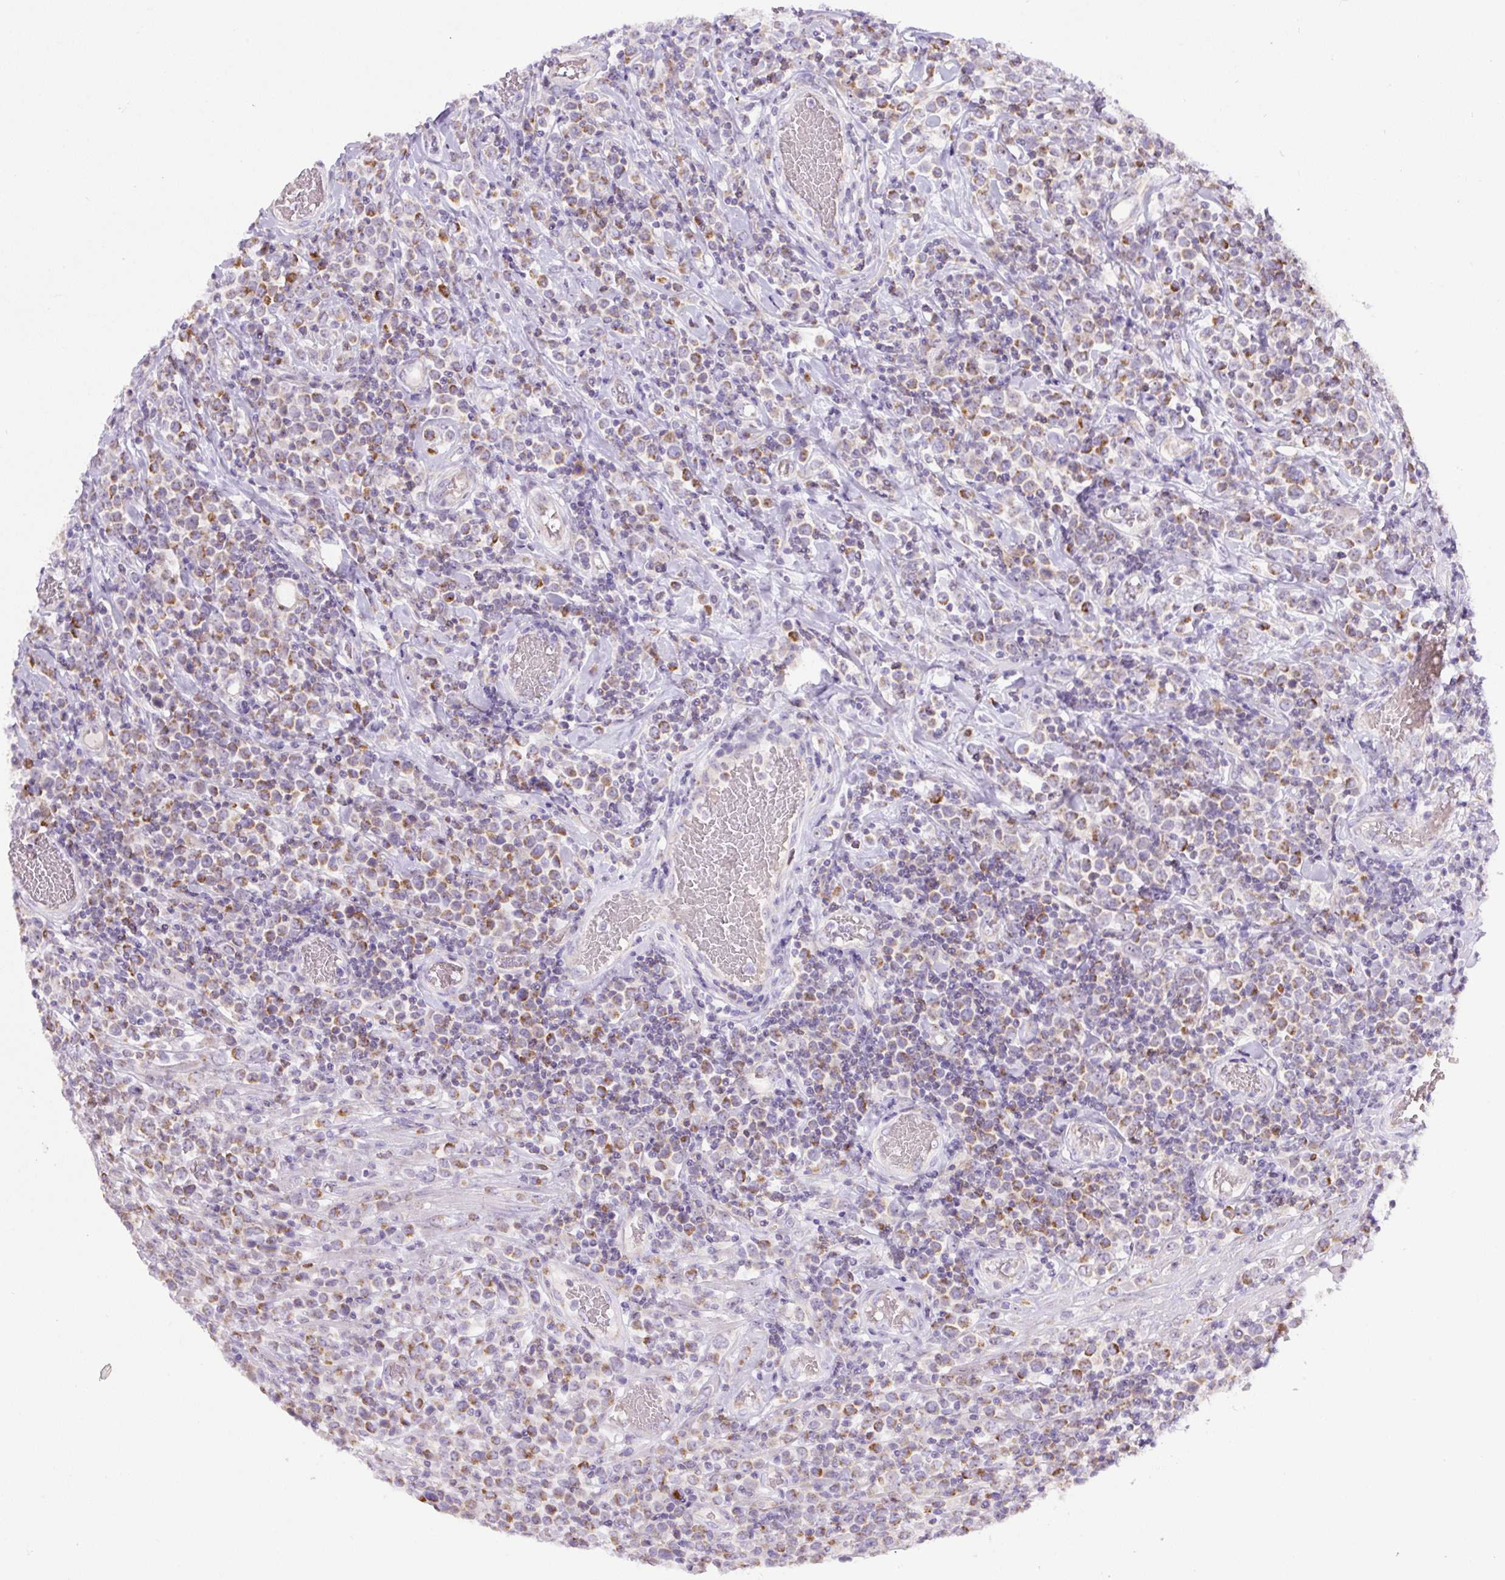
{"staining": {"intensity": "moderate", "quantity": ">75%", "location": "cytoplasmic/membranous"}, "tissue": "lymphoma", "cell_type": "Tumor cells", "image_type": "cancer", "snomed": [{"axis": "morphology", "description": "Malignant lymphoma, non-Hodgkin's type, High grade"}, {"axis": "topography", "description": "Soft tissue"}], "caption": "High-magnification brightfield microscopy of malignant lymphoma, non-Hodgkin's type (high-grade) stained with DAB (brown) and counterstained with hematoxylin (blue). tumor cells exhibit moderate cytoplasmic/membranous staining is identified in about>75% of cells.", "gene": "ZNF596", "patient": {"sex": "female", "age": 56}}